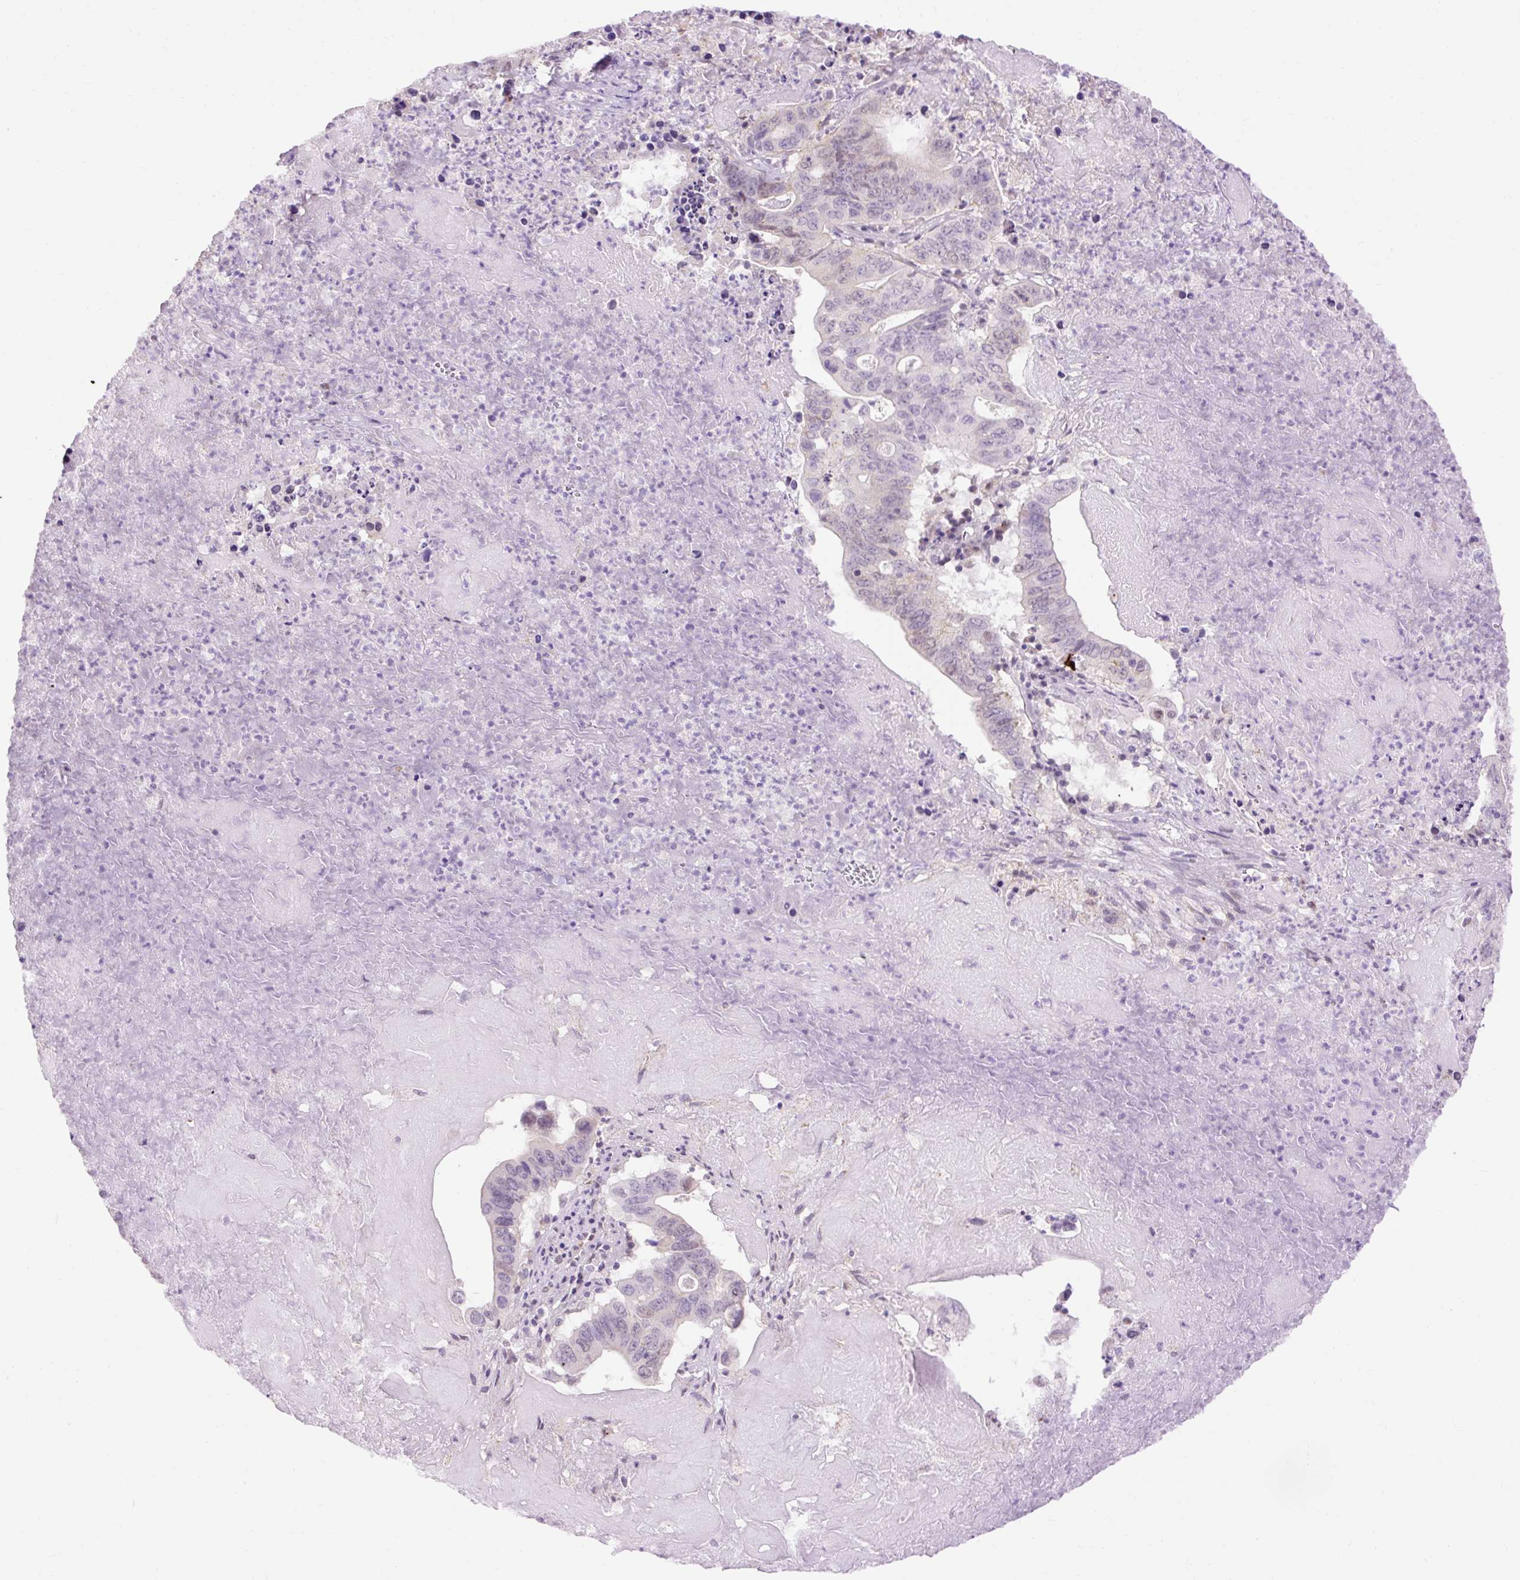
{"staining": {"intensity": "weak", "quantity": "<25%", "location": "nuclear"}, "tissue": "lung cancer", "cell_type": "Tumor cells", "image_type": "cancer", "snomed": [{"axis": "morphology", "description": "Adenocarcinoma, NOS"}, {"axis": "topography", "description": "Lung"}], "caption": "This micrograph is of lung cancer (adenocarcinoma) stained with immunohistochemistry (IHC) to label a protein in brown with the nuclei are counter-stained blue. There is no expression in tumor cells.", "gene": "LY86", "patient": {"sex": "female", "age": 60}}